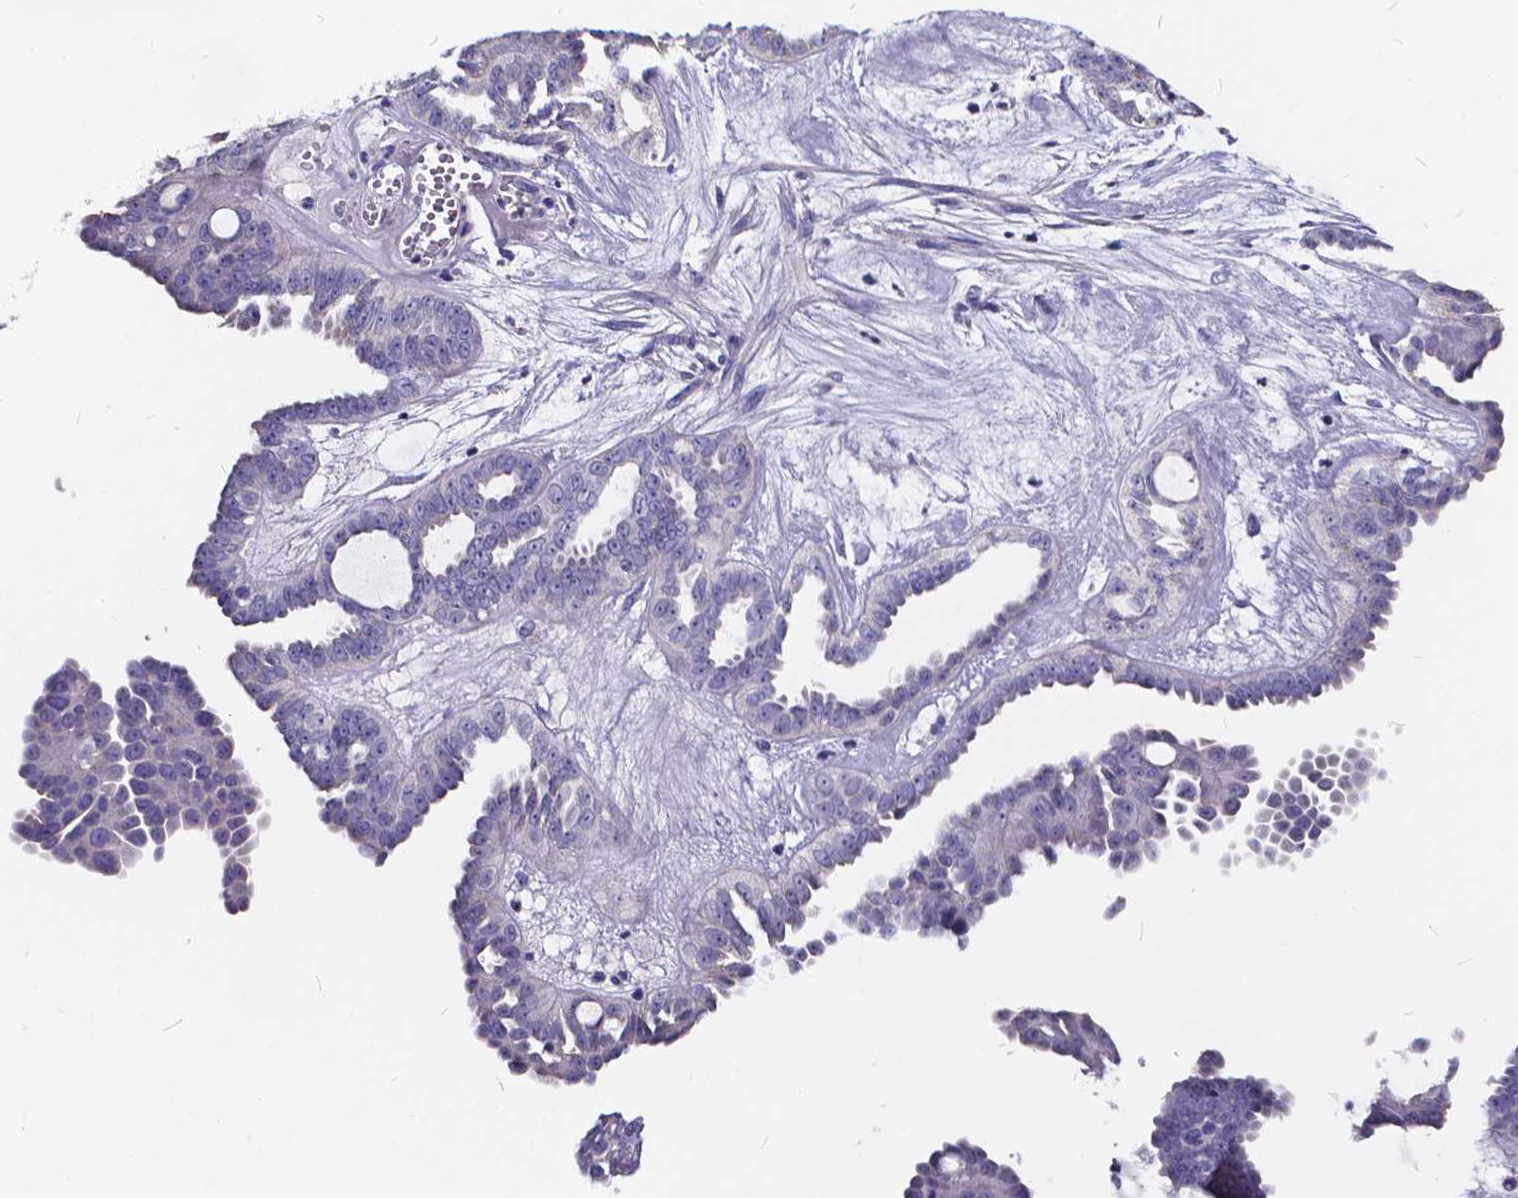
{"staining": {"intensity": "negative", "quantity": "none", "location": "none"}, "tissue": "ovarian cancer", "cell_type": "Tumor cells", "image_type": "cancer", "snomed": [{"axis": "morphology", "description": "Cystadenocarcinoma, serous, NOS"}, {"axis": "topography", "description": "Ovary"}], "caption": "High magnification brightfield microscopy of ovarian cancer (serous cystadenocarcinoma) stained with DAB (brown) and counterstained with hematoxylin (blue): tumor cells show no significant expression. (Stains: DAB immunohistochemistry with hematoxylin counter stain, Microscopy: brightfield microscopy at high magnification).", "gene": "SPEF2", "patient": {"sex": "female", "age": 71}}